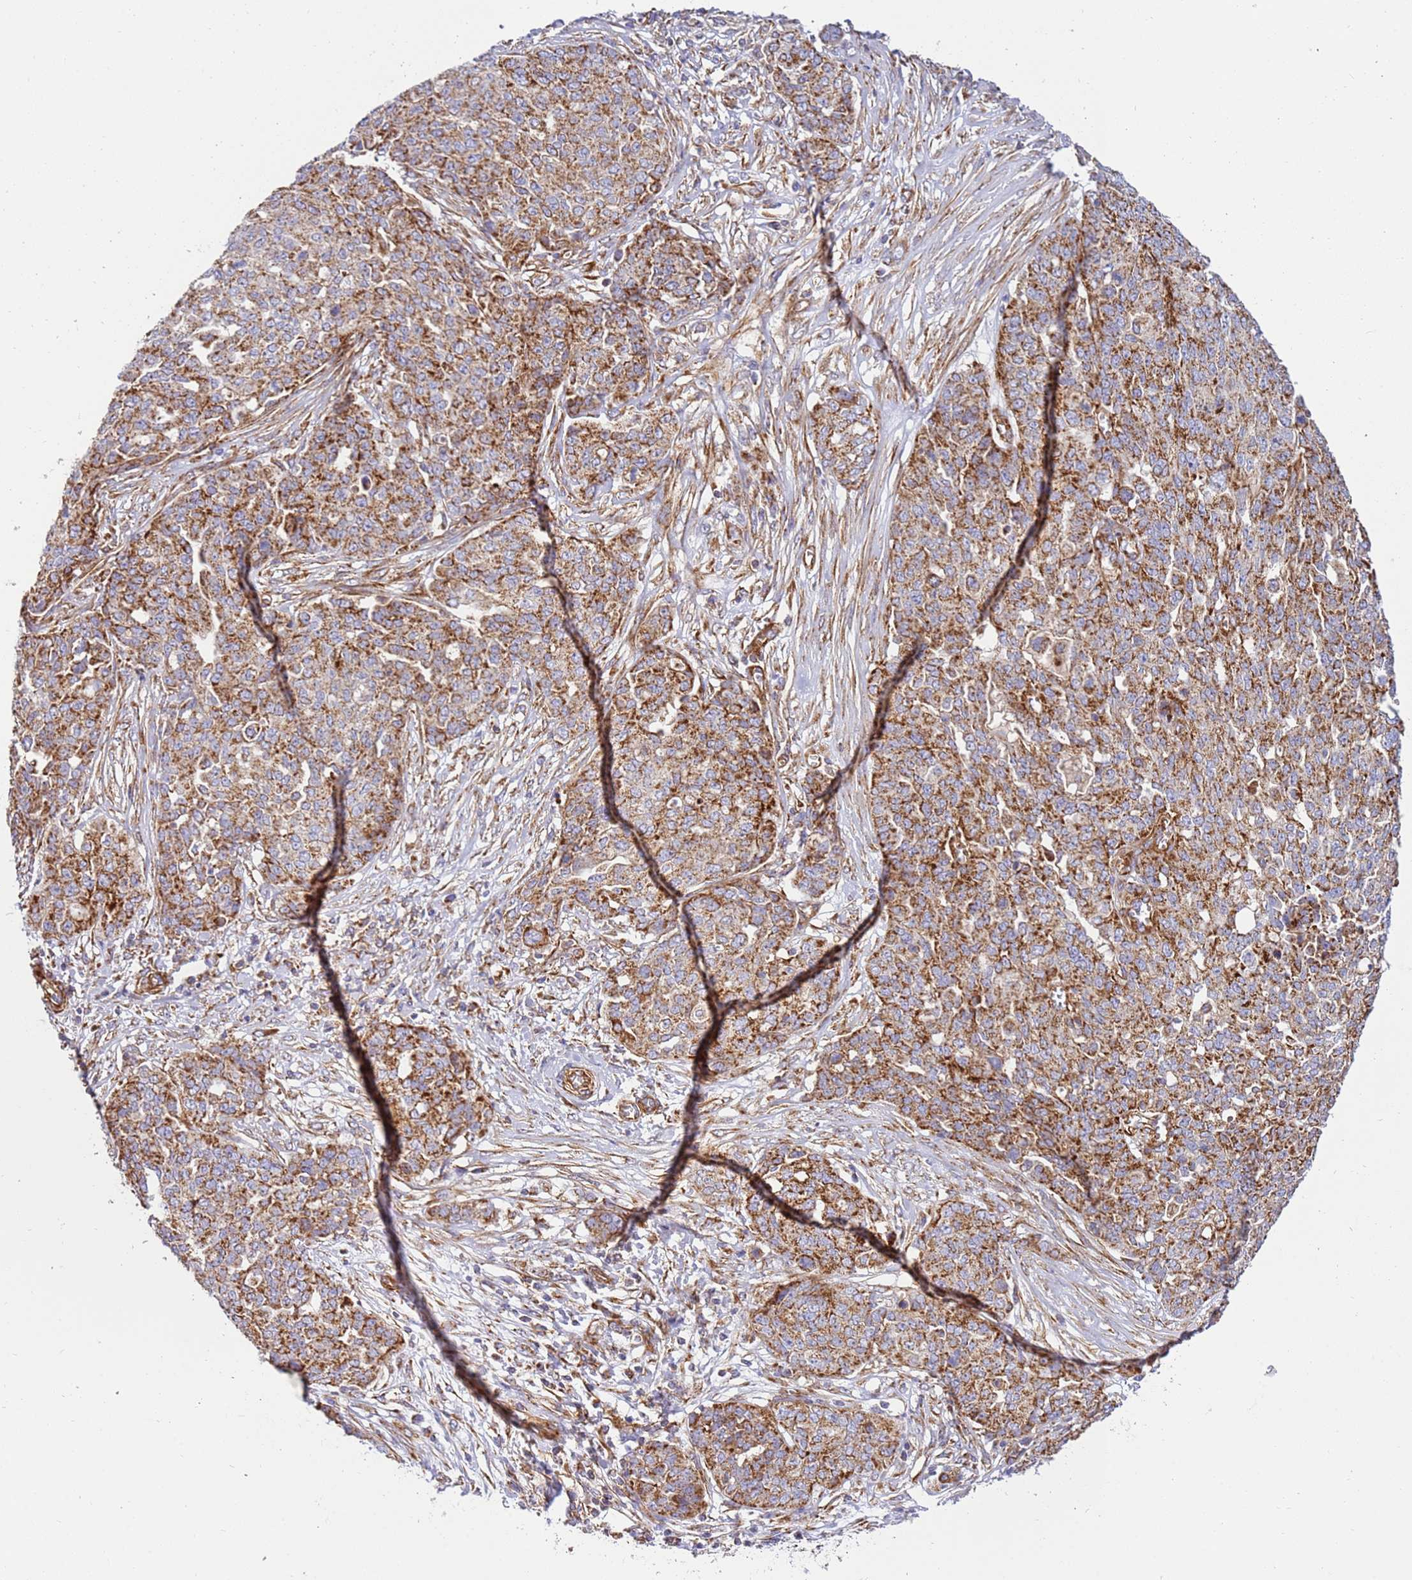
{"staining": {"intensity": "strong", "quantity": ">75%", "location": "cytoplasmic/membranous"}, "tissue": "ovarian cancer", "cell_type": "Tumor cells", "image_type": "cancer", "snomed": [{"axis": "morphology", "description": "Cystadenocarcinoma, serous, NOS"}, {"axis": "topography", "description": "Soft tissue"}, {"axis": "topography", "description": "Ovary"}], "caption": "Immunohistochemical staining of human ovarian serous cystadenocarcinoma shows high levels of strong cytoplasmic/membranous protein staining in about >75% of tumor cells.", "gene": "MRPL20", "patient": {"sex": "female", "age": 57}}